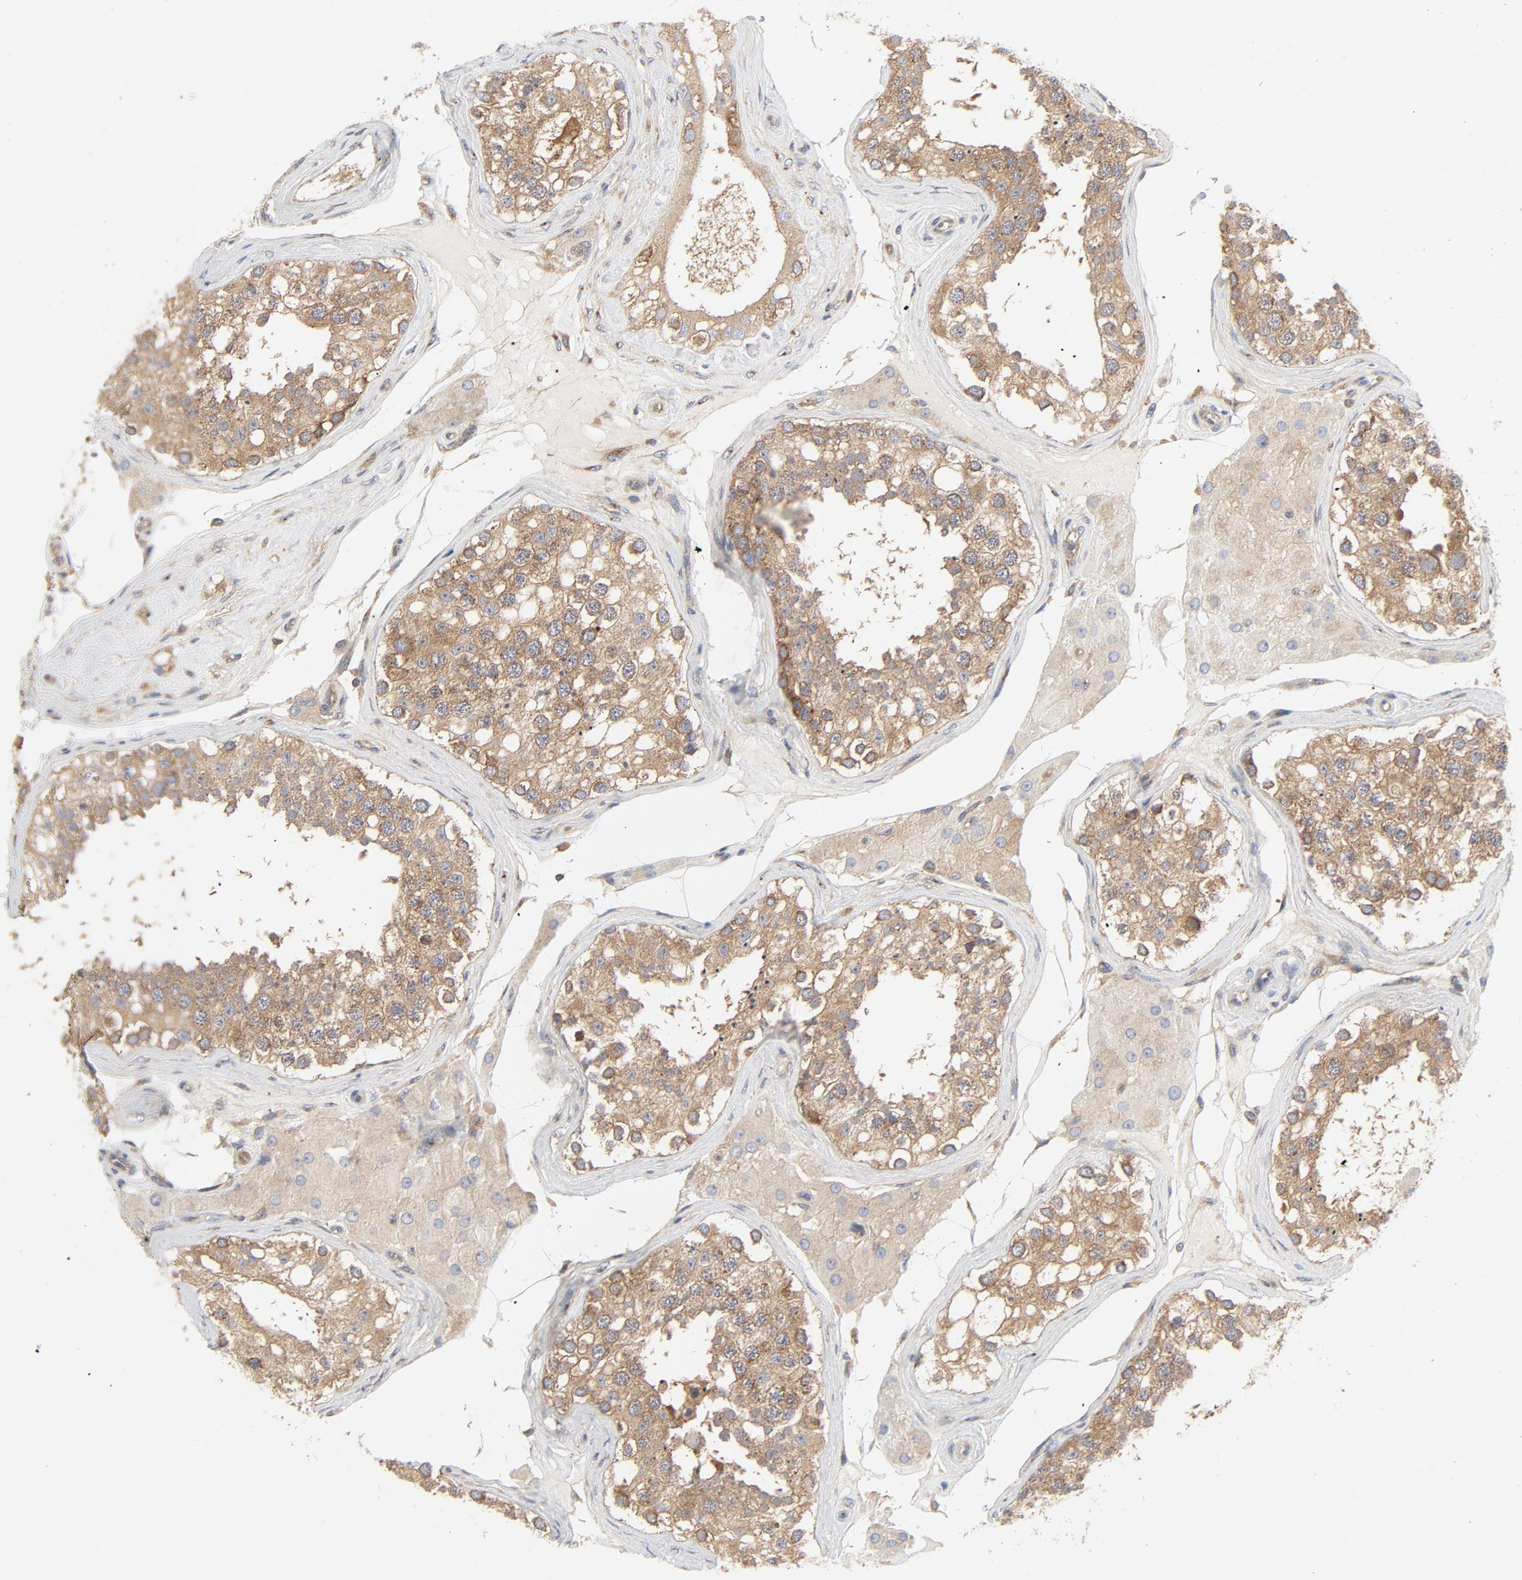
{"staining": {"intensity": "moderate", "quantity": ">75%", "location": "cytoplasmic/membranous"}, "tissue": "testis", "cell_type": "Cells in seminiferous ducts", "image_type": "normal", "snomed": [{"axis": "morphology", "description": "Normal tissue, NOS"}, {"axis": "topography", "description": "Testis"}], "caption": "Brown immunohistochemical staining in normal testis demonstrates moderate cytoplasmic/membranous expression in approximately >75% of cells in seminiferous ducts. (DAB IHC with brightfield microscopy, high magnification).", "gene": "RABEP1", "patient": {"sex": "male", "age": 68}}